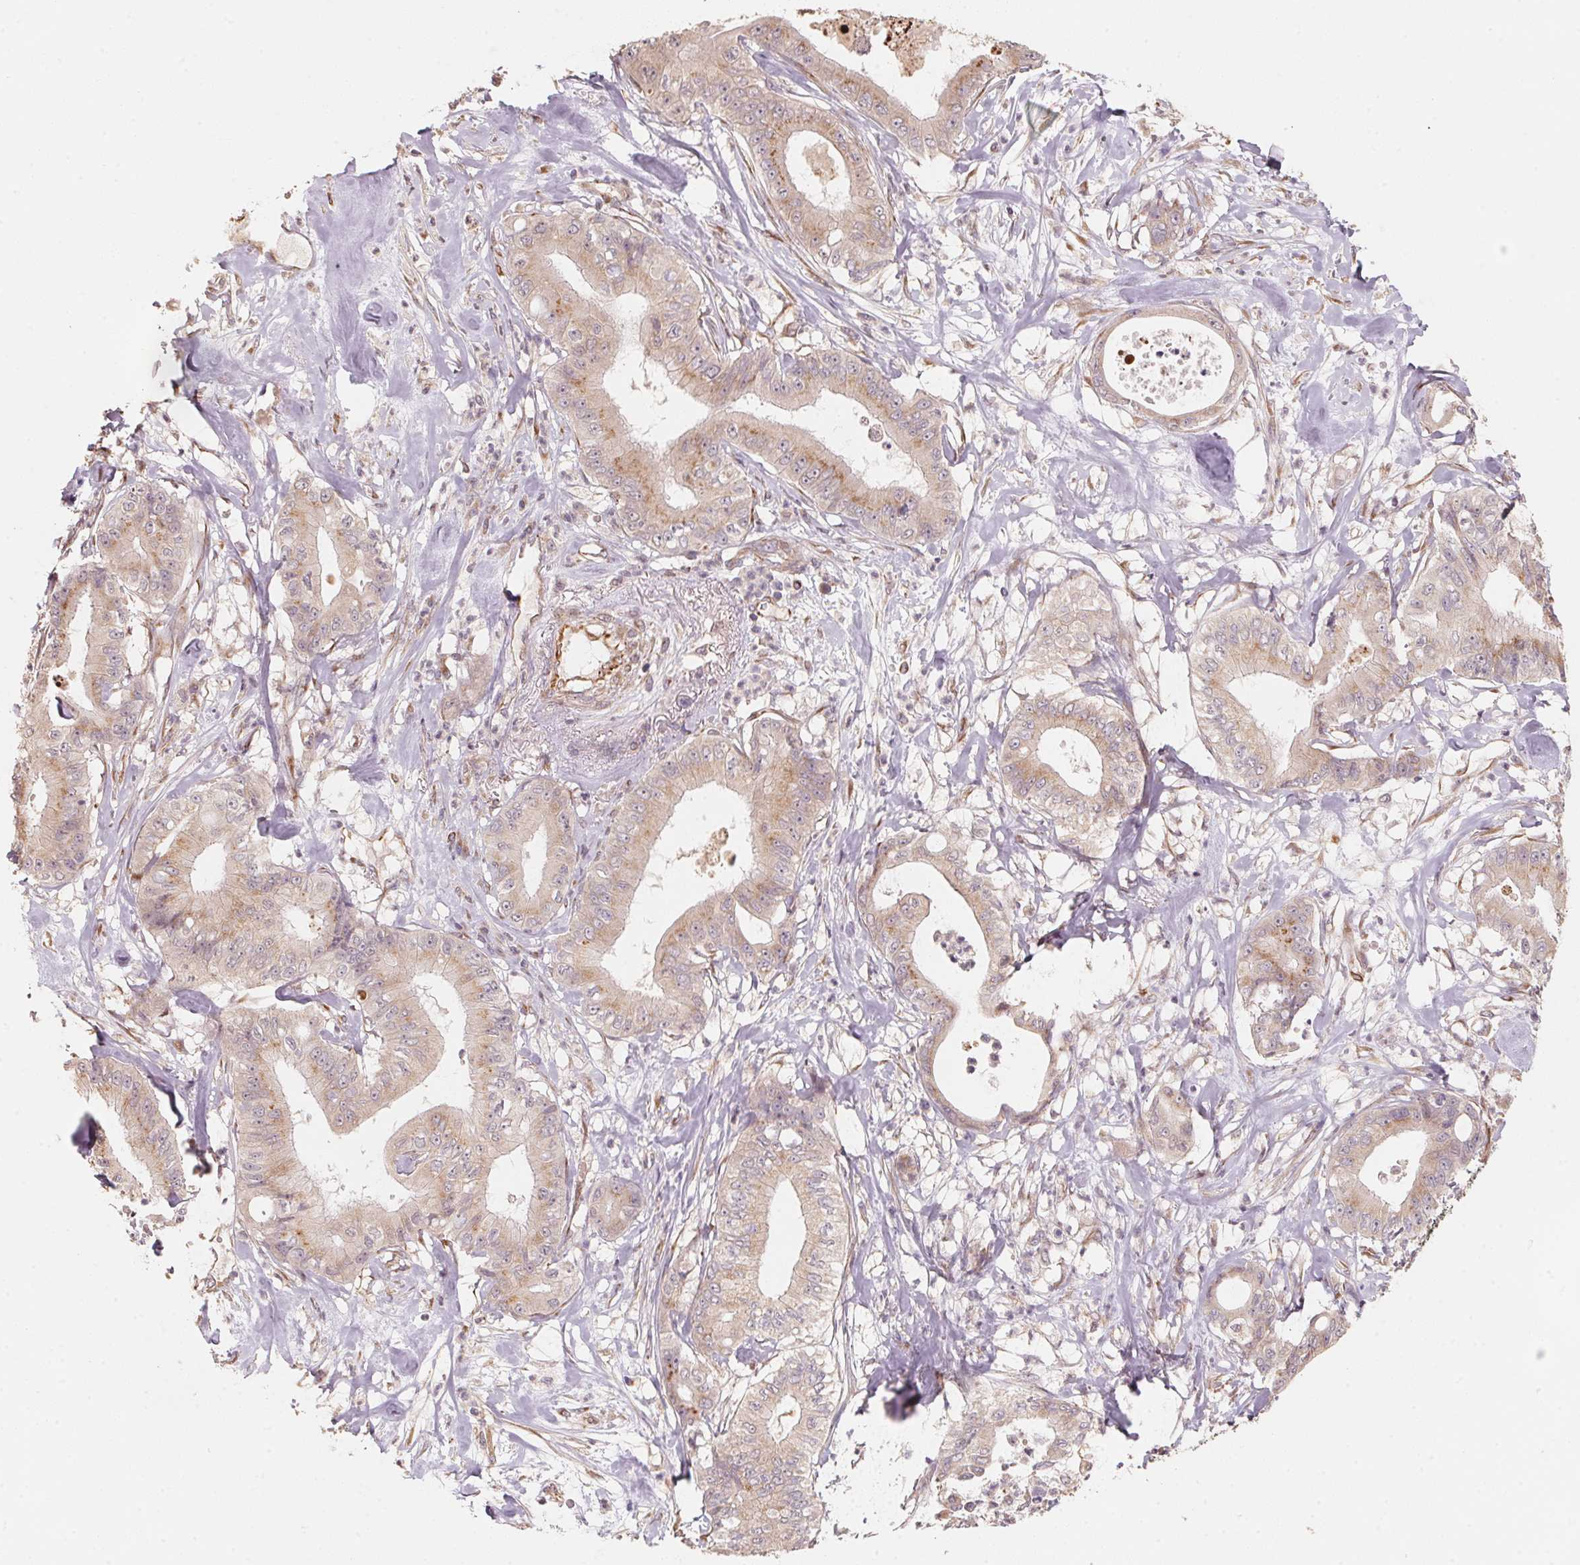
{"staining": {"intensity": "weak", "quantity": "25%-75%", "location": "cytoplasmic/membranous"}, "tissue": "pancreatic cancer", "cell_type": "Tumor cells", "image_type": "cancer", "snomed": [{"axis": "morphology", "description": "Adenocarcinoma, NOS"}, {"axis": "topography", "description": "Pancreas"}], "caption": "Pancreatic cancer stained for a protein (brown) shows weak cytoplasmic/membranous positive positivity in approximately 25%-75% of tumor cells.", "gene": "TSPAN12", "patient": {"sex": "male", "age": 71}}